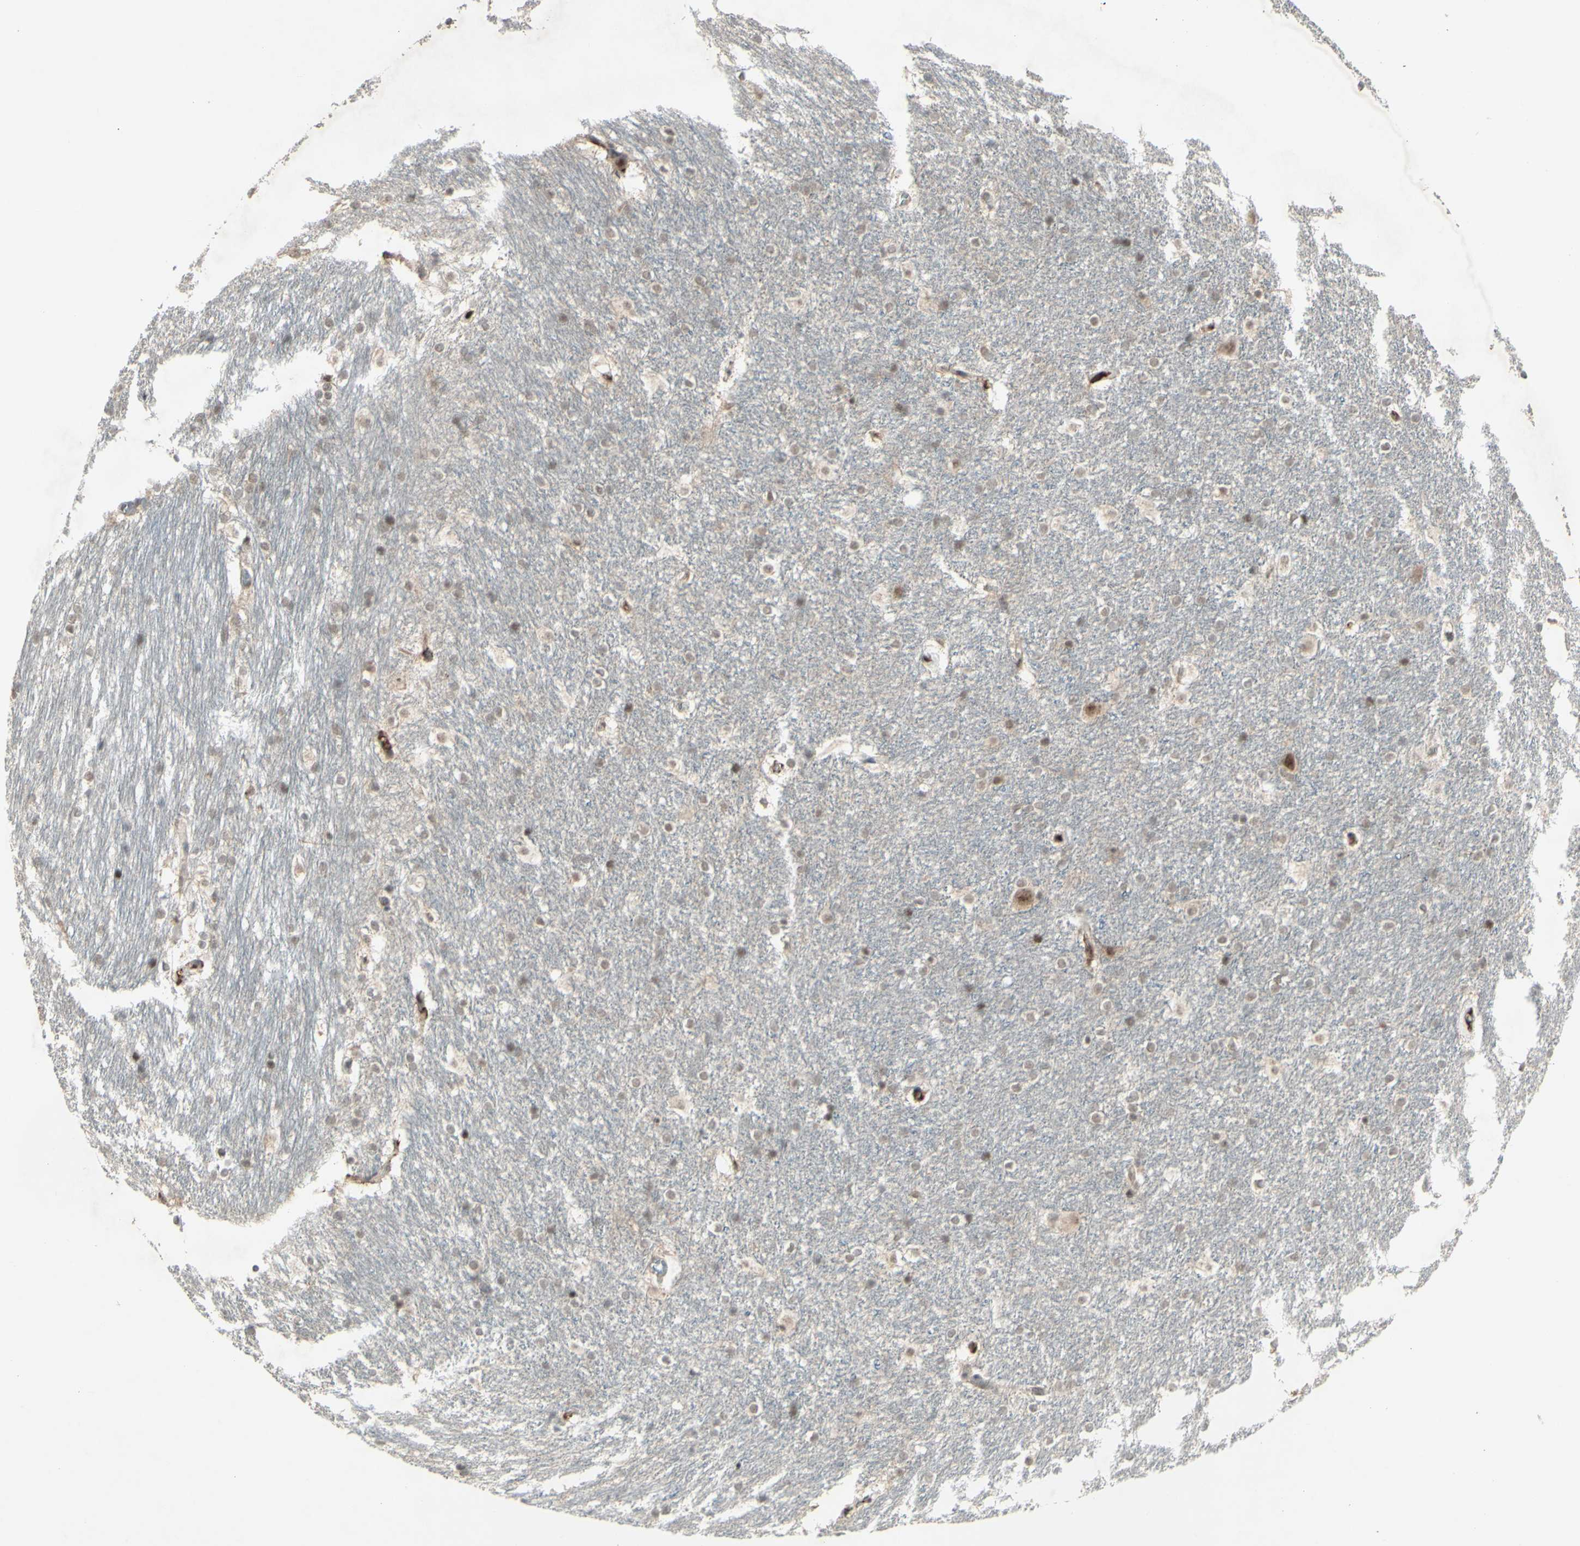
{"staining": {"intensity": "weak", "quantity": "<25%", "location": "cytoplasmic/membranous,nuclear"}, "tissue": "hippocampus", "cell_type": "Glial cells", "image_type": "normal", "snomed": [{"axis": "morphology", "description": "Normal tissue, NOS"}, {"axis": "topography", "description": "Hippocampus"}], "caption": "A photomicrograph of hippocampus stained for a protein shows no brown staining in glial cells. (Immunohistochemistry, brightfield microscopy, high magnification).", "gene": "SNW1", "patient": {"sex": "female", "age": 19}}